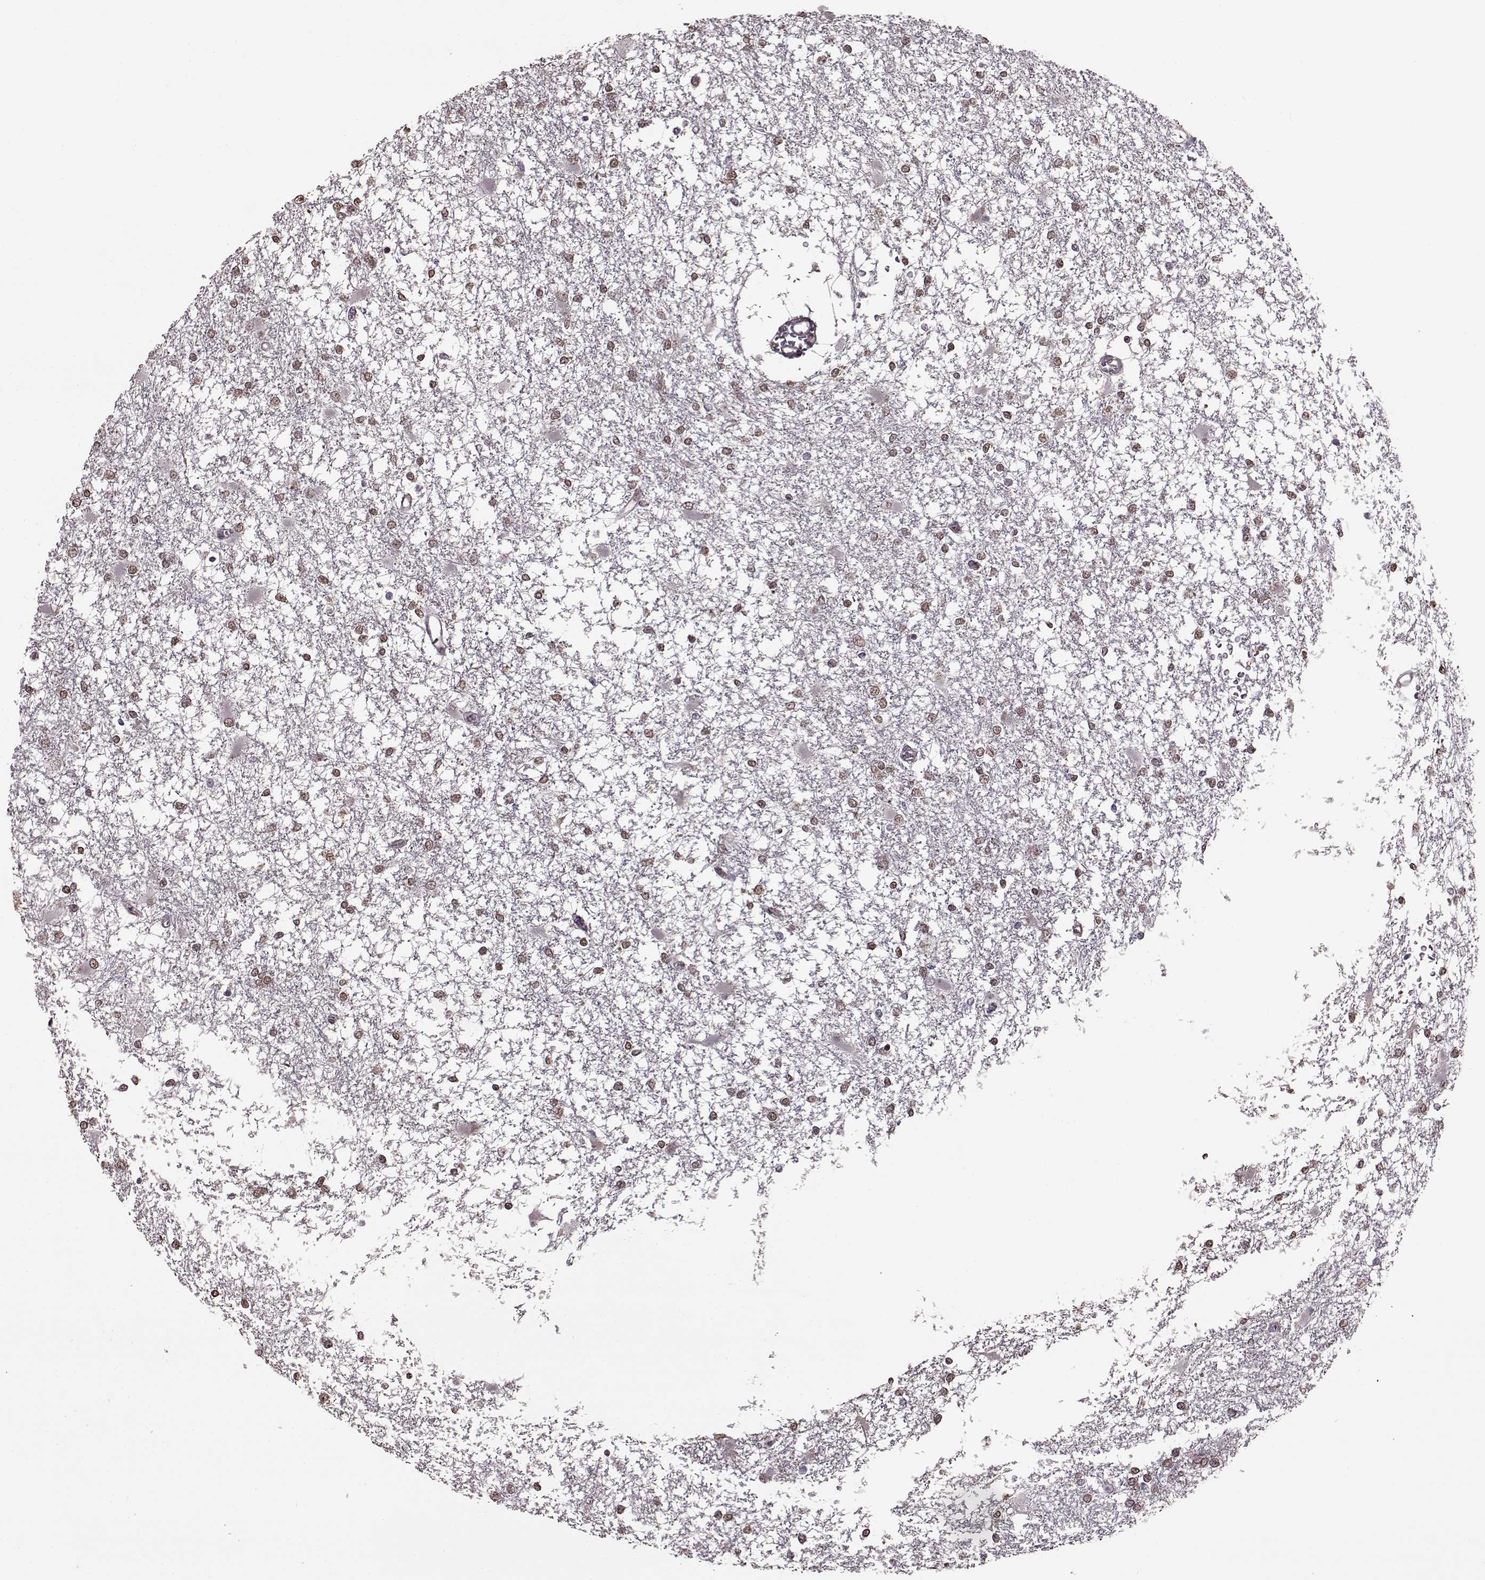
{"staining": {"intensity": "weak", "quantity": ">75%", "location": "nuclear"}, "tissue": "glioma", "cell_type": "Tumor cells", "image_type": "cancer", "snomed": [{"axis": "morphology", "description": "Glioma, malignant, High grade"}, {"axis": "topography", "description": "Cerebral cortex"}], "caption": "A micrograph of human high-grade glioma (malignant) stained for a protein displays weak nuclear brown staining in tumor cells. Nuclei are stained in blue.", "gene": "FTO", "patient": {"sex": "male", "age": 79}}